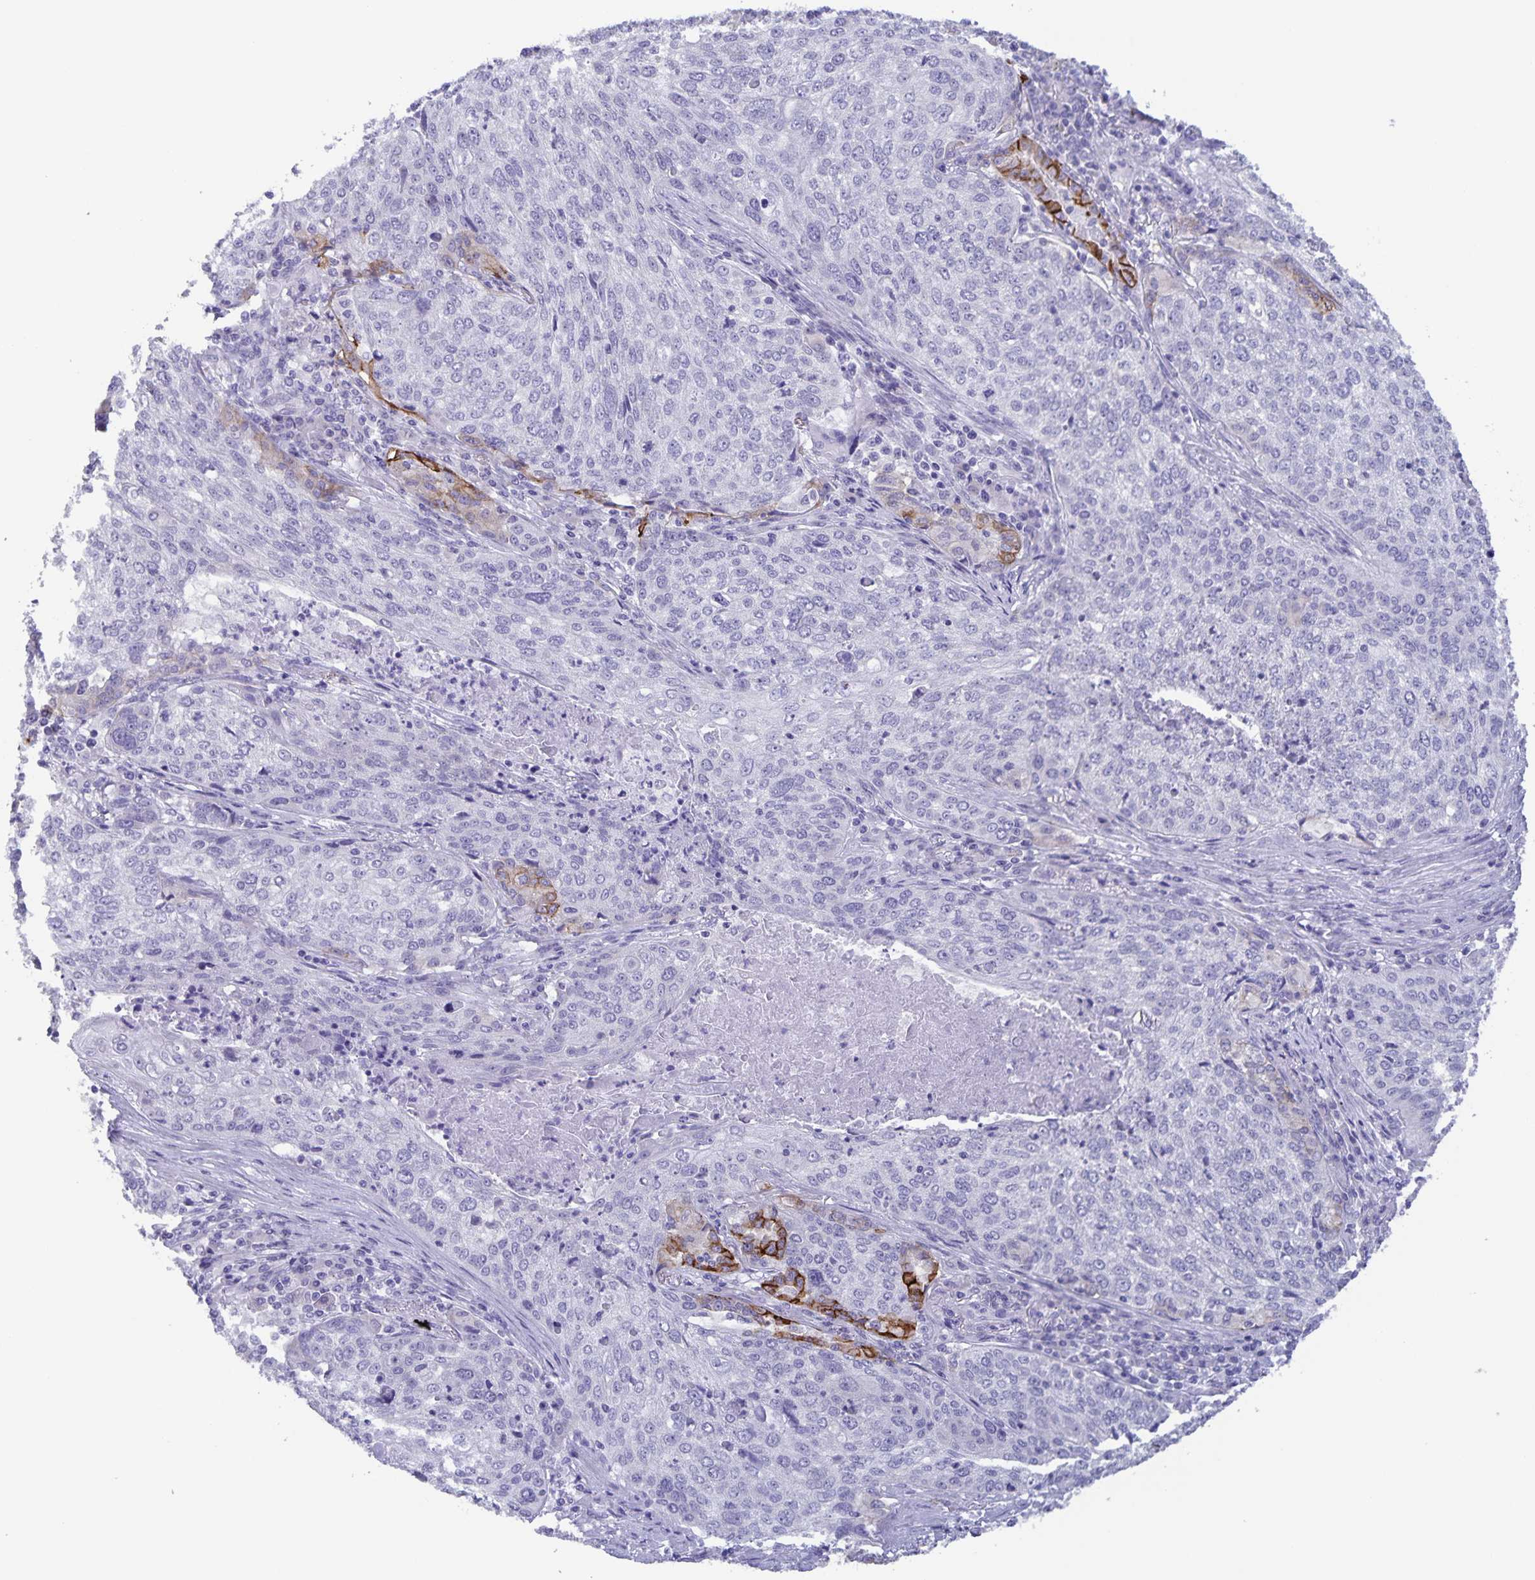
{"staining": {"intensity": "strong", "quantity": "<25%", "location": "cytoplasmic/membranous"}, "tissue": "lung cancer", "cell_type": "Tumor cells", "image_type": "cancer", "snomed": [{"axis": "morphology", "description": "Squamous cell carcinoma, NOS"}, {"axis": "topography", "description": "Lung"}], "caption": "Protein analysis of lung squamous cell carcinoma tissue displays strong cytoplasmic/membranous staining in about <25% of tumor cells. Immunohistochemistry (ihc) stains the protein of interest in brown and the nuclei are stained blue.", "gene": "AQP4", "patient": {"sex": "male", "age": 63}}